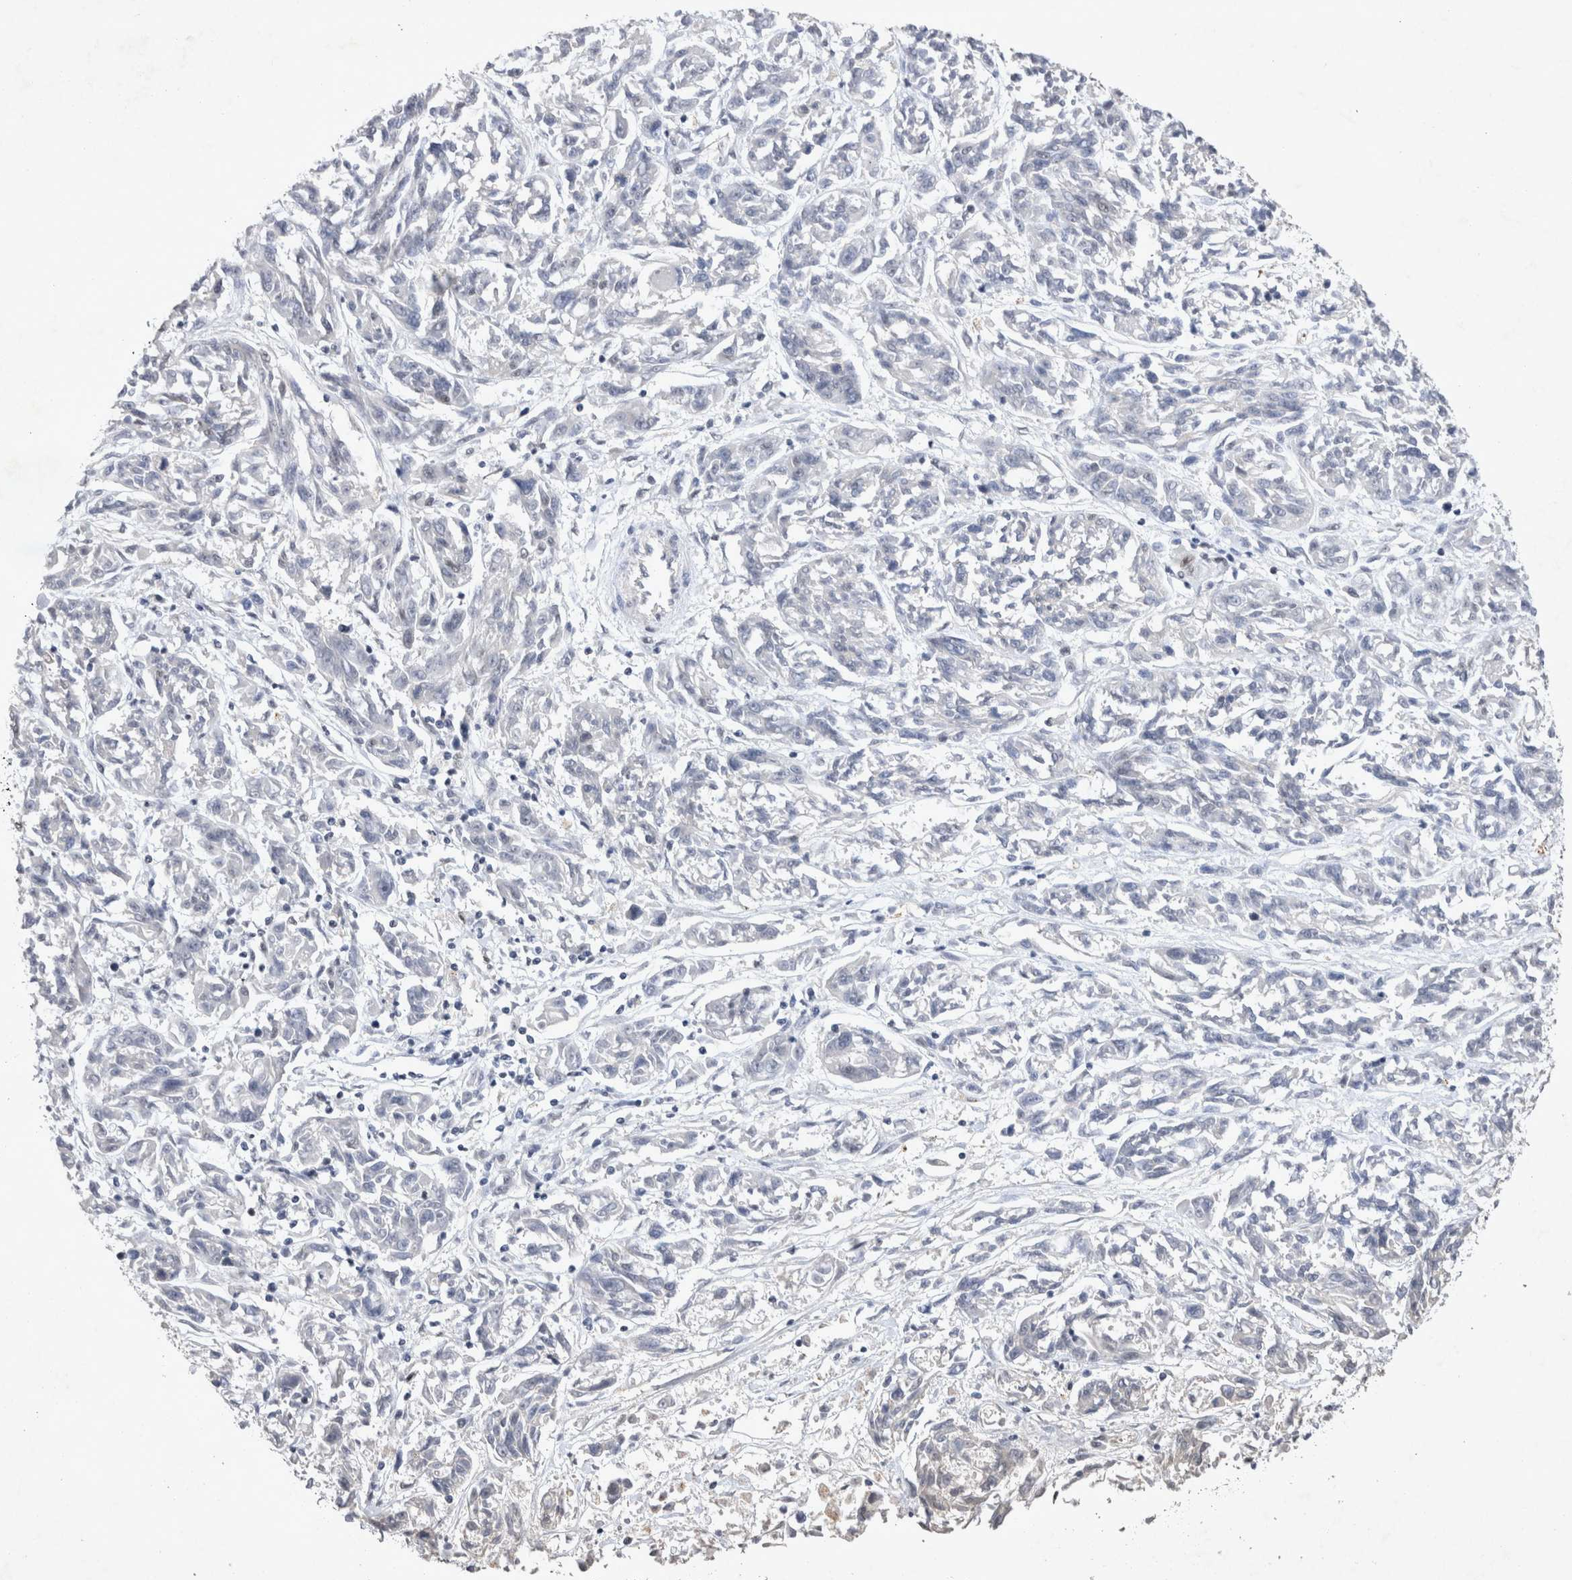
{"staining": {"intensity": "negative", "quantity": "none", "location": "none"}, "tissue": "melanoma", "cell_type": "Tumor cells", "image_type": "cancer", "snomed": [{"axis": "morphology", "description": "Malignant melanoma, NOS"}, {"axis": "topography", "description": "Skin"}], "caption": "Immunohistochemistry (IHC) photomicrograph of malignant melanoma stained for a protein (brown), which demonstrates no positivity in tumor cells.", "gene": "RBM6", "patient": {"sex": "male", "age": 53}}